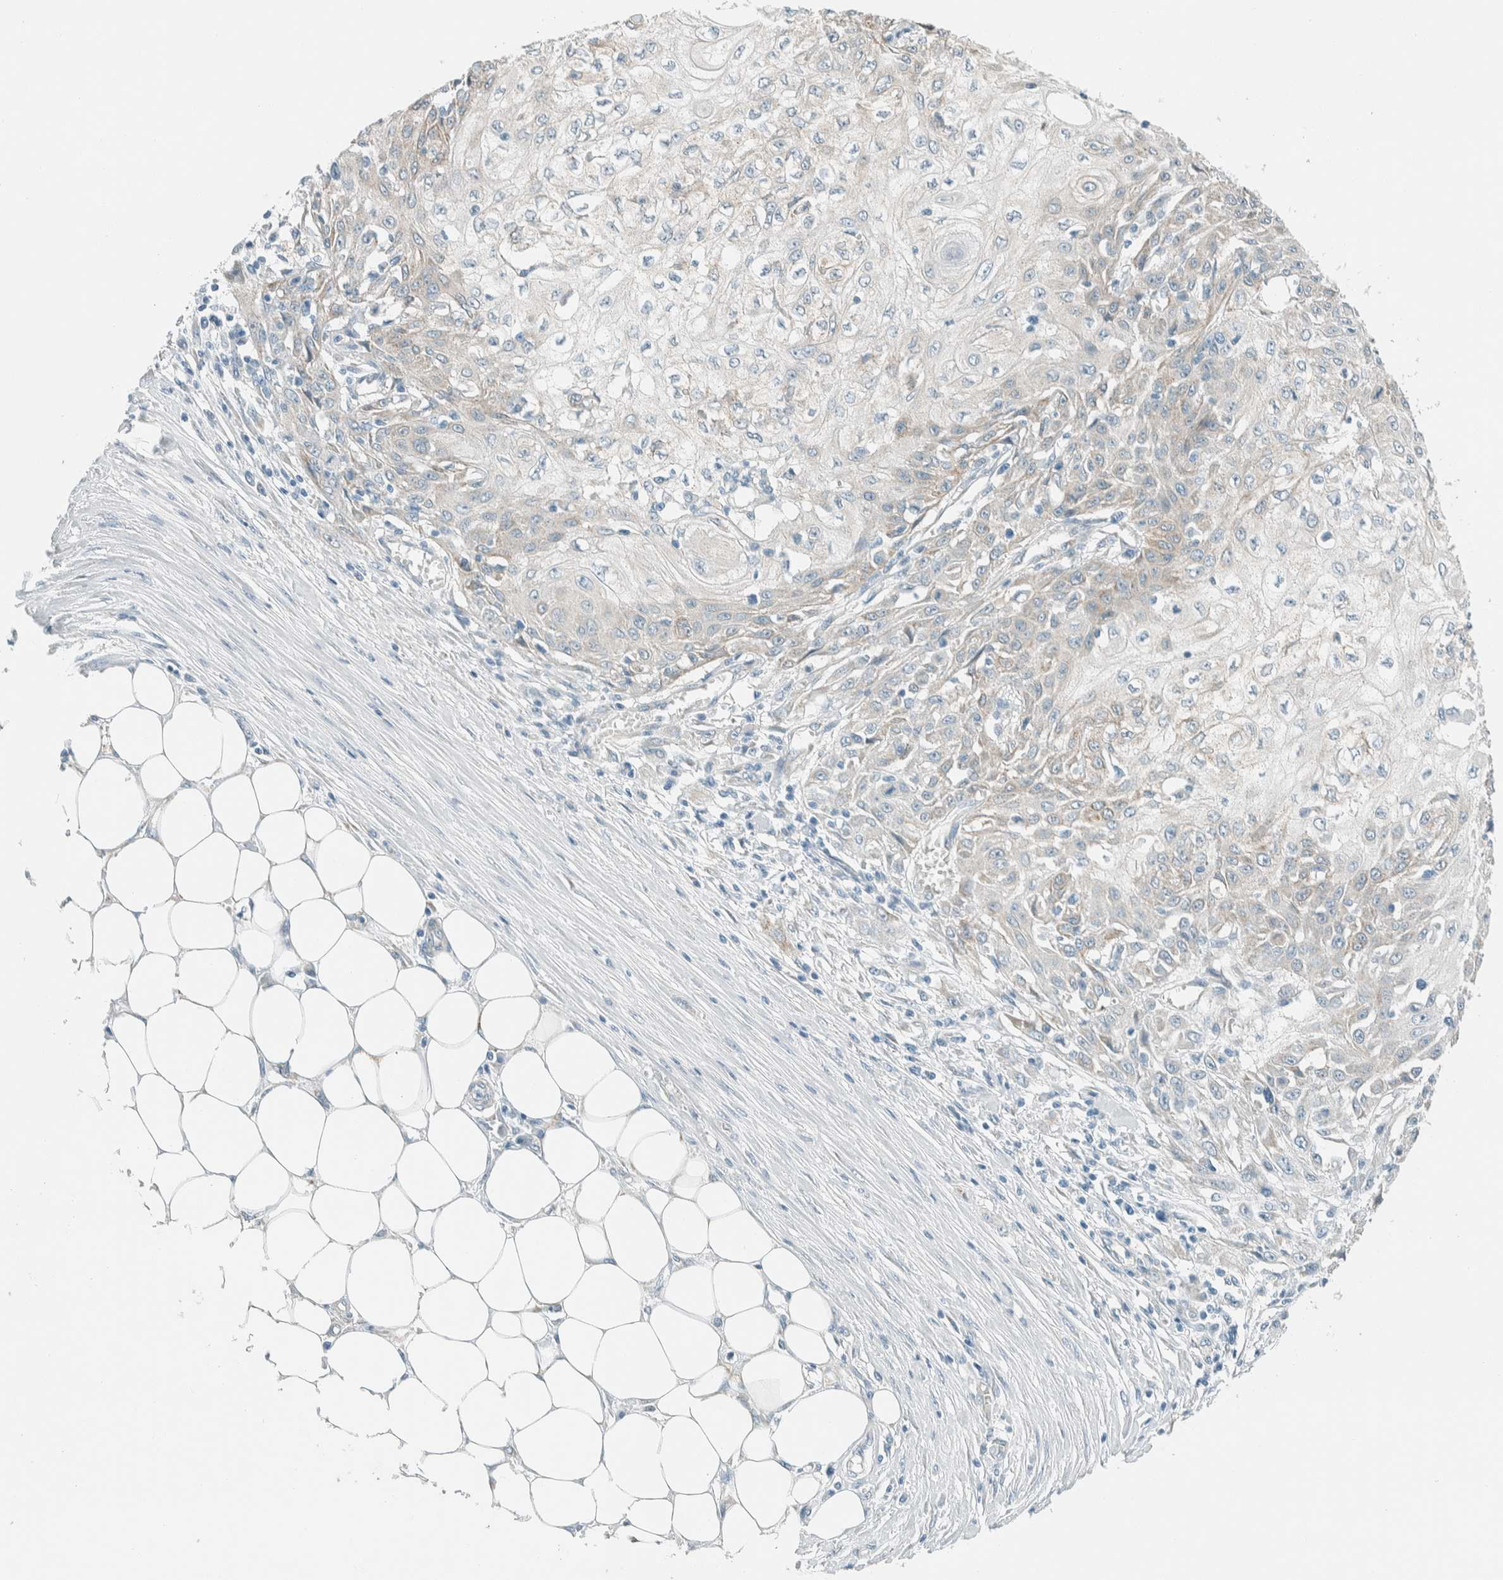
{"staining": {"intensity": "negative", "quantity": "none", "location": "none"}, "tissue": "skin cancer", "cell_type": "Tumor cells", "image_type": "cancer", "snomed": [{"axis": "morphology", "description": "Squamous cell carcinoma, NOS"}, {"axis": "morphology", "description": "Squamous cell carcinoma, metastatic, NOS"}, {"axis": "topography", "description": "Skin"}, {"axis": "topography", "description": "Lymph node"}], "caption": "Immunohistochemistry (IHC) of human skin cancer (squamous cell carcinoma) shows no positivity in tumor cells. (DAB (3,3'-diaminobenzidine) immunohistochemistry, high magnification).", "gene": "ALDH7A1", "patient": {"sex": "male", "age": 75}}